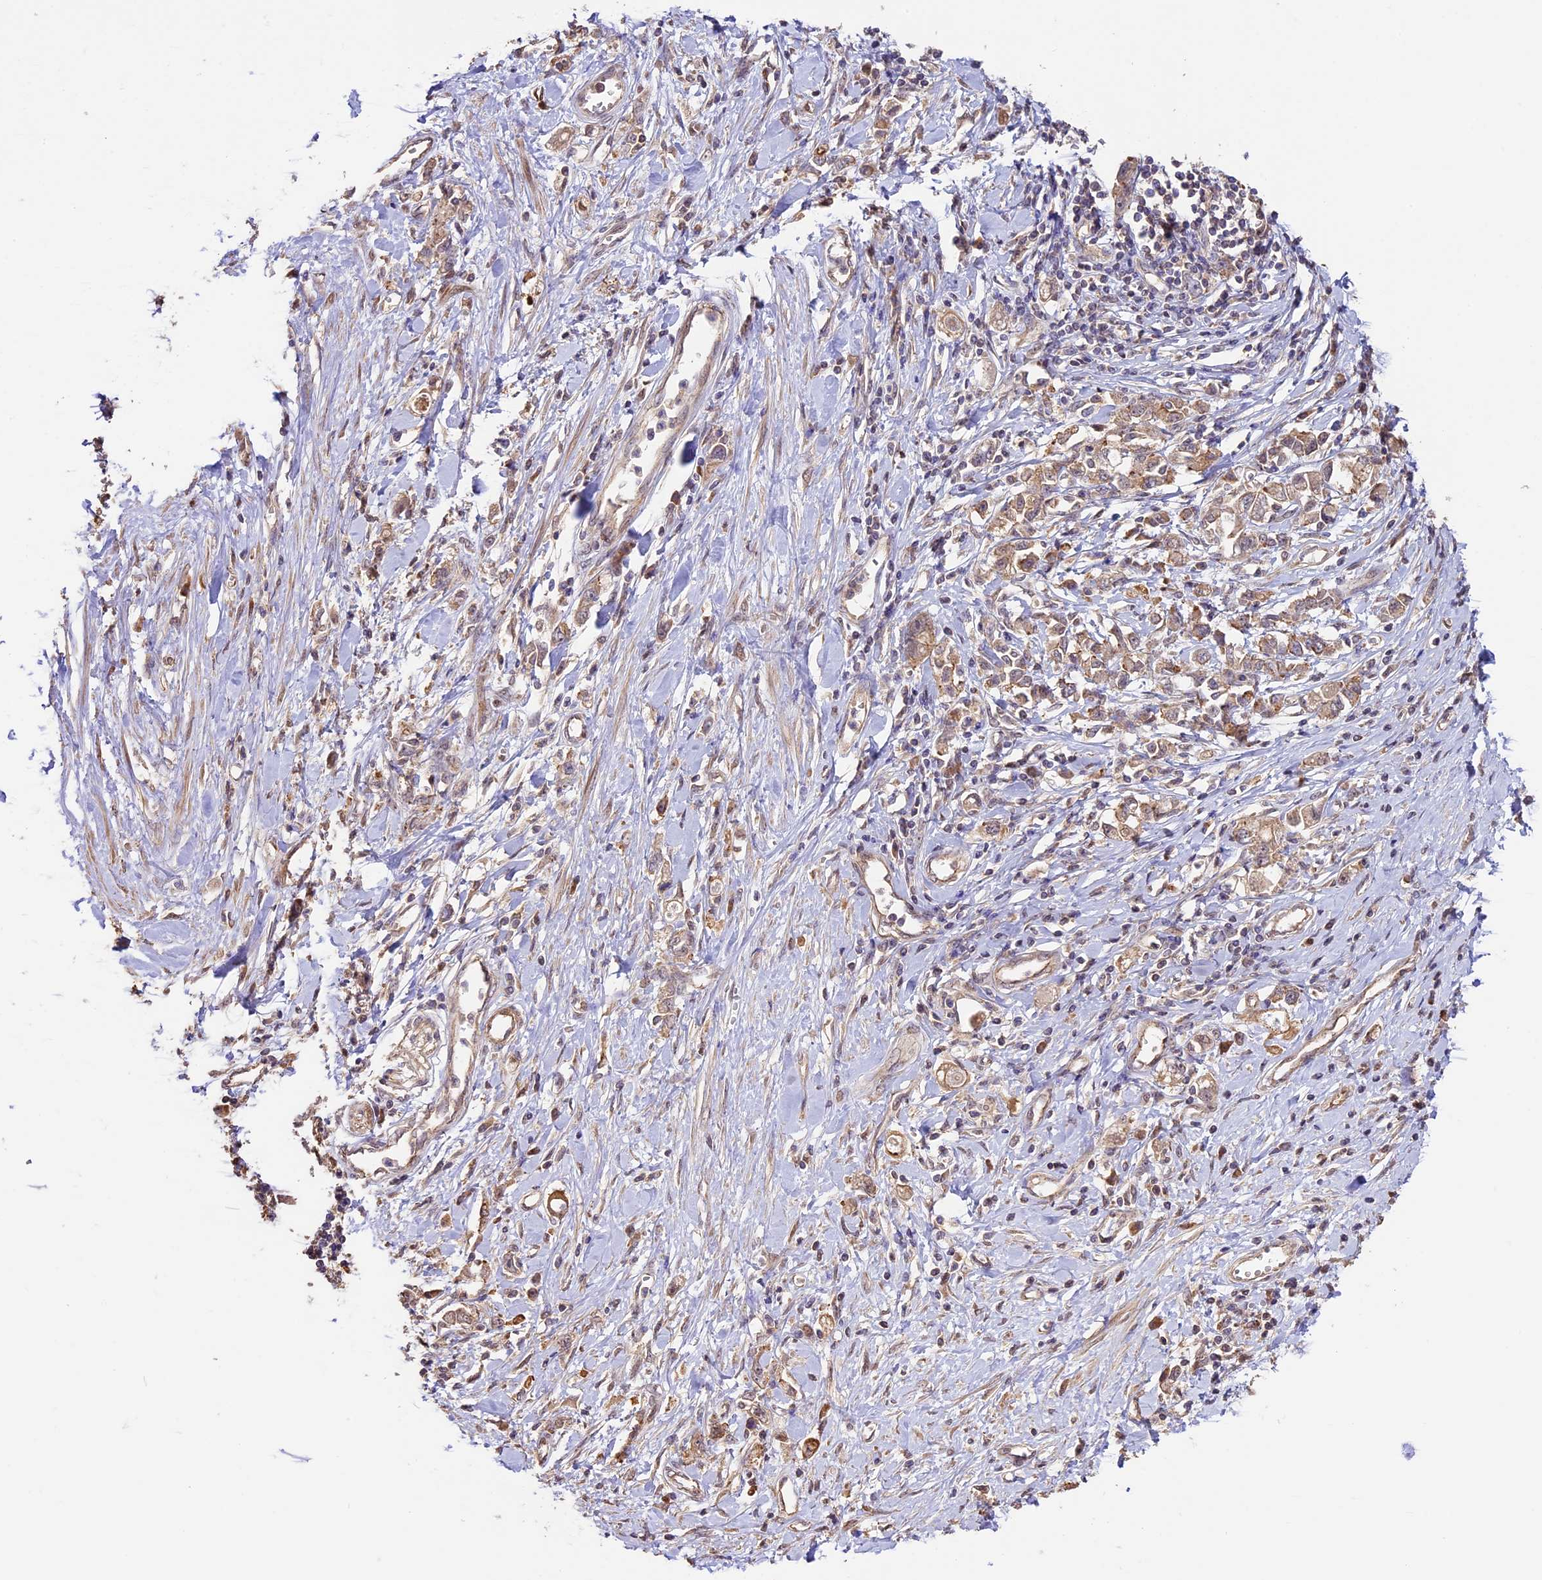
{"staining": {"intensity": "moderate", "quantity": ">75%", "location": "cytoplasmic/membranous"}, "tissue": "stomach cancer", "cell_type": "Tumor cells", "image_type": "cancer", "snomed": [{"axis": "morphology", "description": "Adenocarcinoma, NOS"}, {"axis": "topography", "description": "Stomach"}], "caption": "Protein expression analysis of stomach adenocarcinoma exhibits moderate cytoplasmic/membranous positivity in about >75% of tumor cells.", "gene": "BCAS4", "patient": {"sex": "female", "age": 76}}